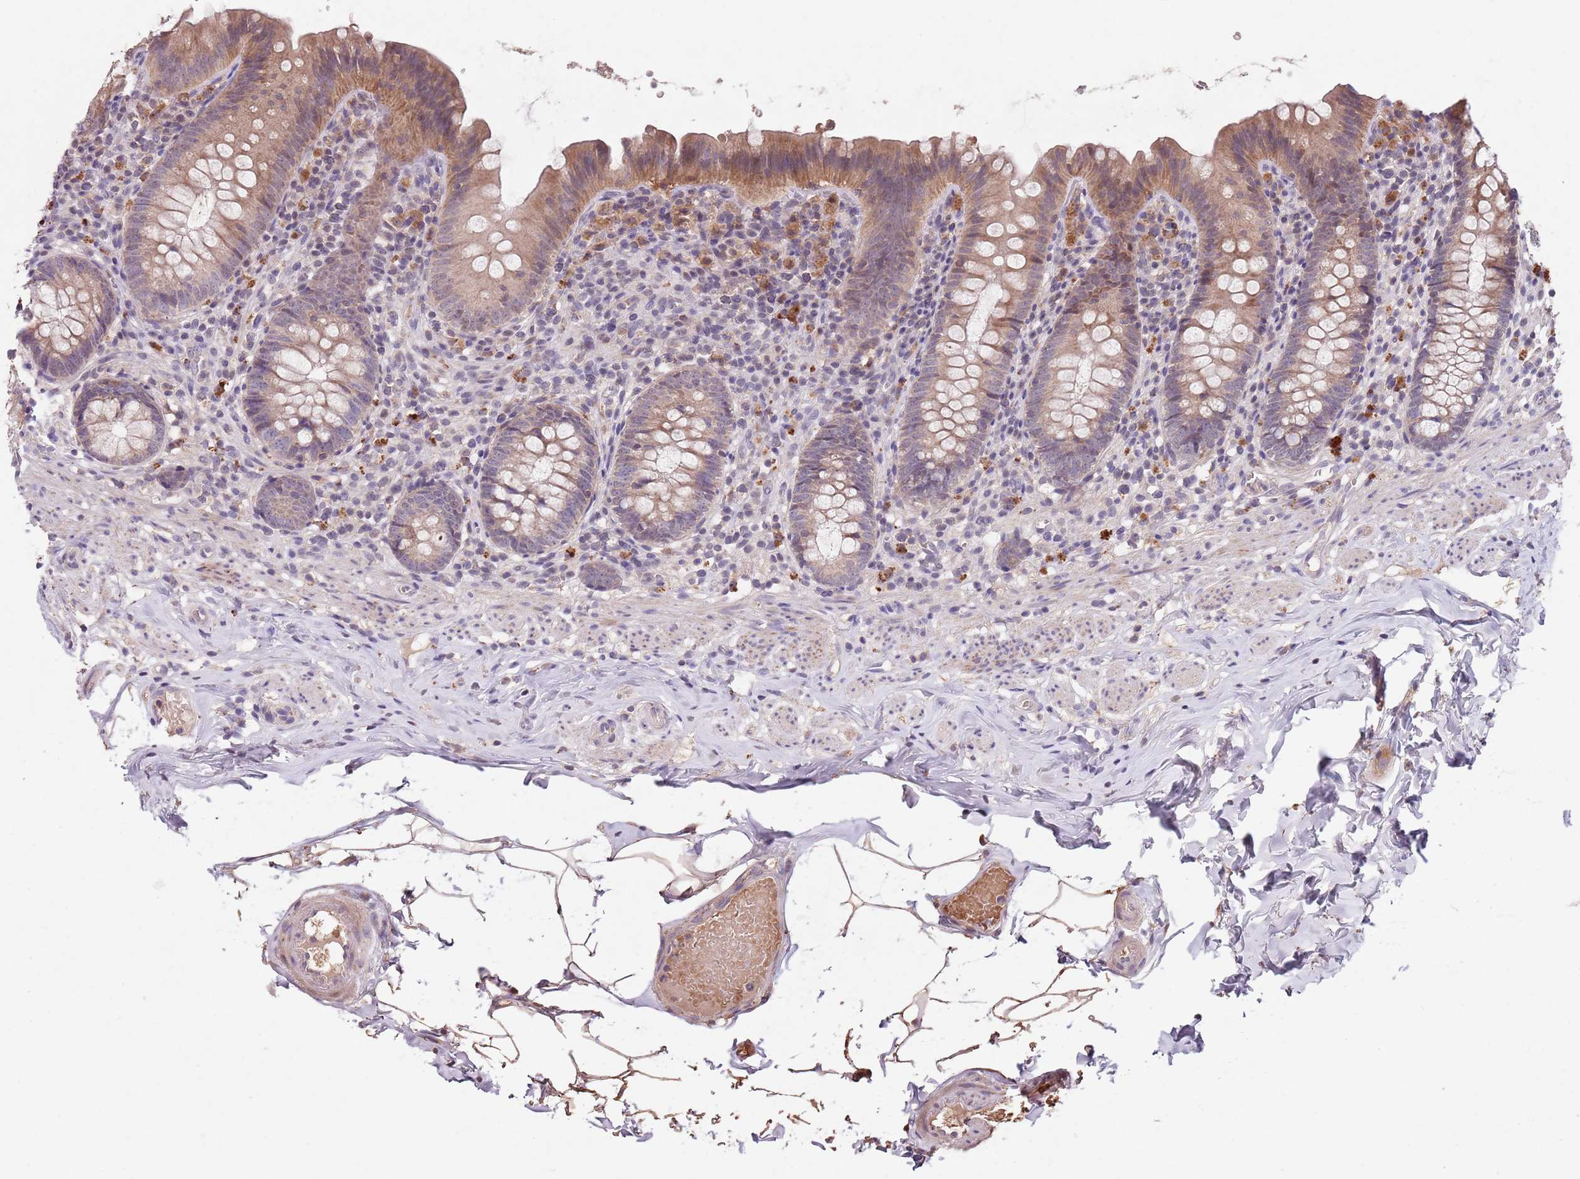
{"staining": {"intensity": "moderate", "quantity": ">75%", "location": "cytoplasmic/membranous"}, "tissue": "appendix", "cell_type": "Glandular cells", "image_type": "normal", "snomed": [{"axis": "morphology", "description": "Normal tissue, NOS"}, {"axis": "topography", "description": "Appendix"}], "caption": "Brown immunohistochemical staining in normal appendix displays moderate cytoplasmic/membranous staining in about >75% of glandular cells. The staining was performed using DAB (3,3'-diaminobenzidine) to visualize the protein expression in brown, while the nuclei were stained in blue with hematoxylin (Magnification: 20x).", "gene": "NRDE2", "patient": {"sex": "male", "age": 55}}